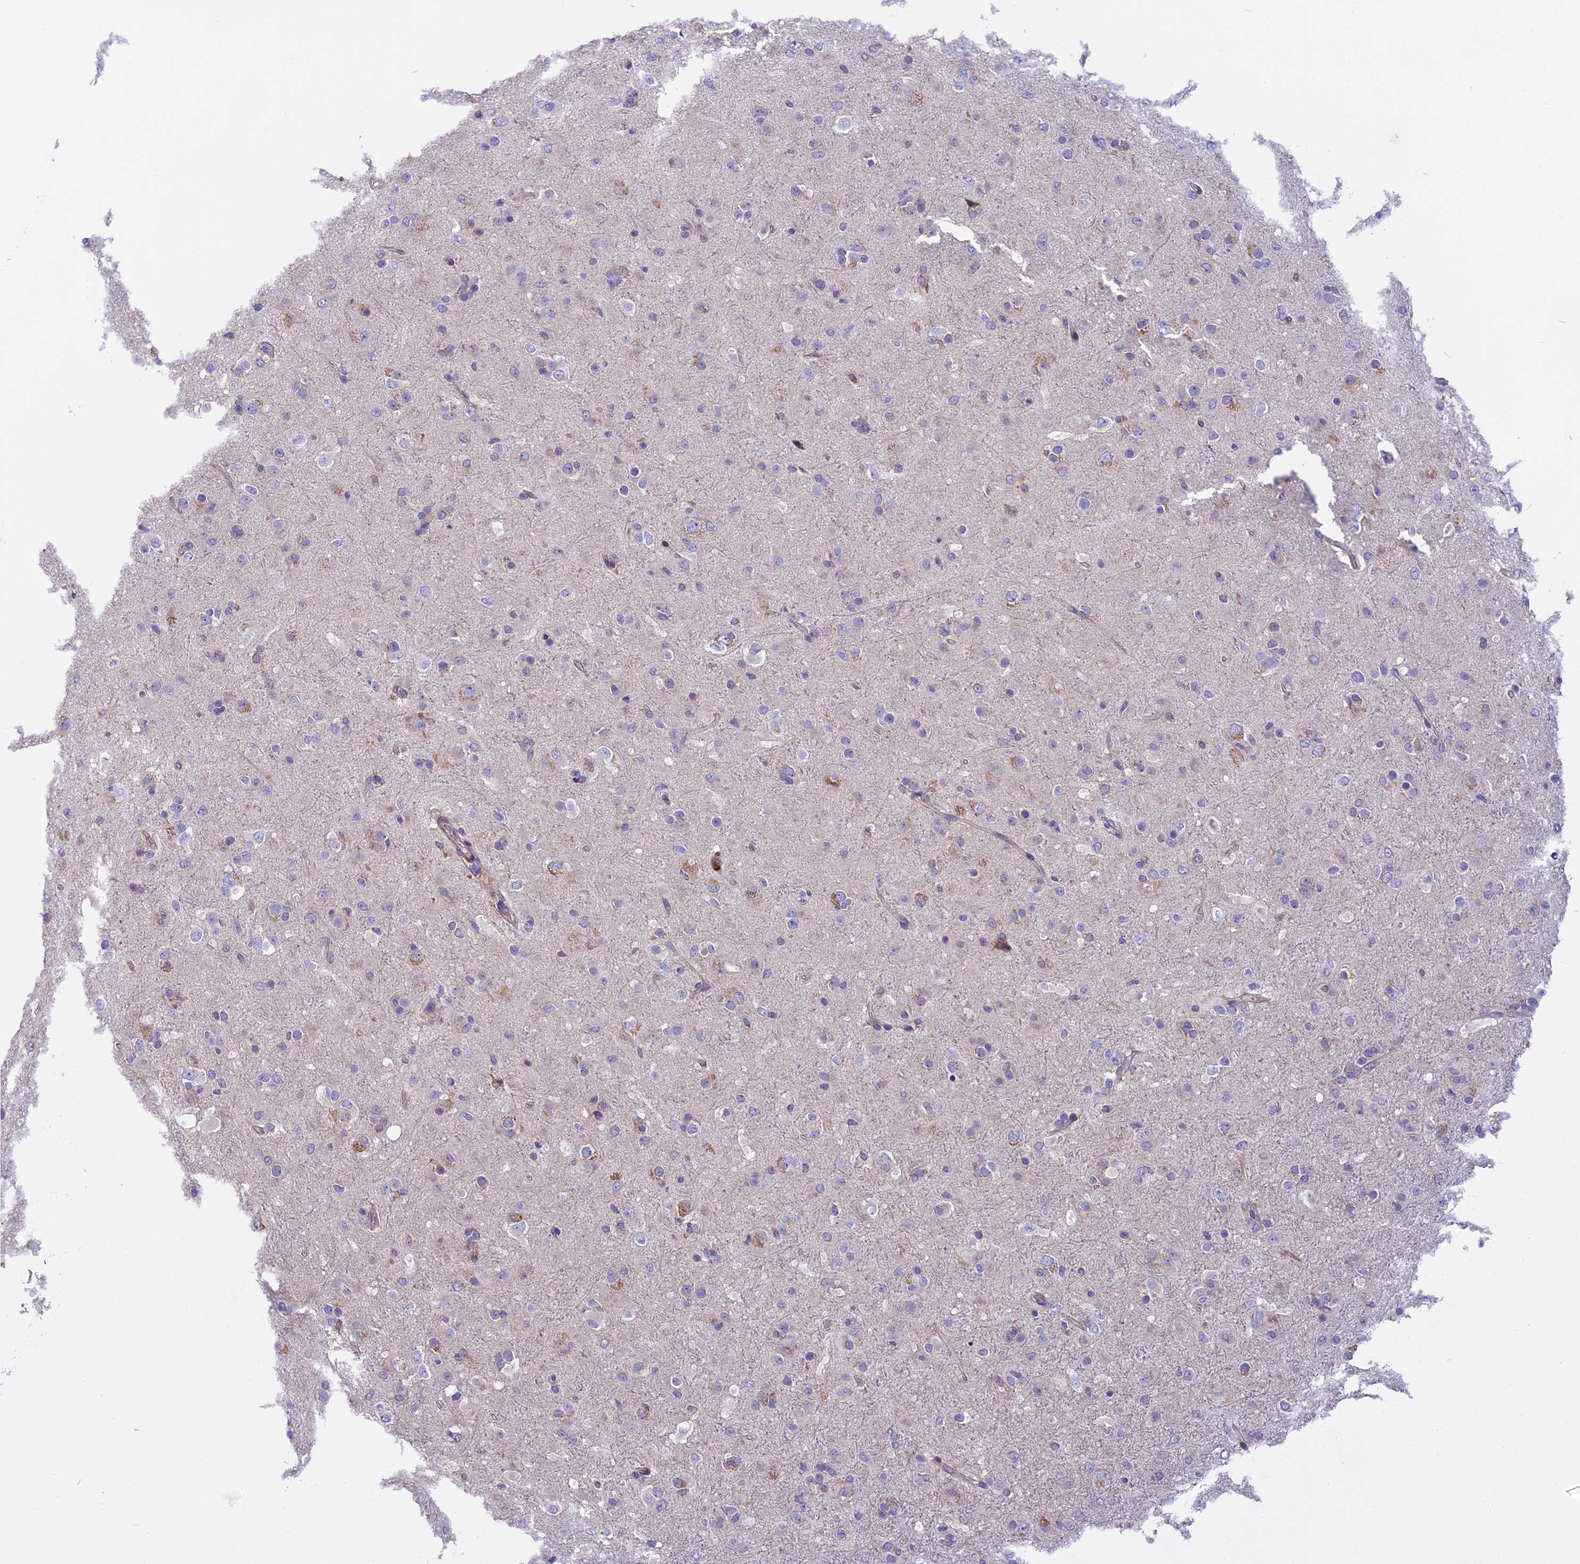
{"staining": {"intensity": "negative", "quantity": "none", "location": "none"}, "tissue": "glioma", "cell_type": "Tumor cells", "image_type": "cancer", "snomed": [{"axis": "morphology", "description": "Glioma, malignant, Low grade"}, {"axis": "topography", "description": "Brain"}], "caption": "The micrograph displays no staining of tumor cells in malignant low-grade glioma.", "gene": "FAM98C", "patient": {"sex": "male", "age": 65}}